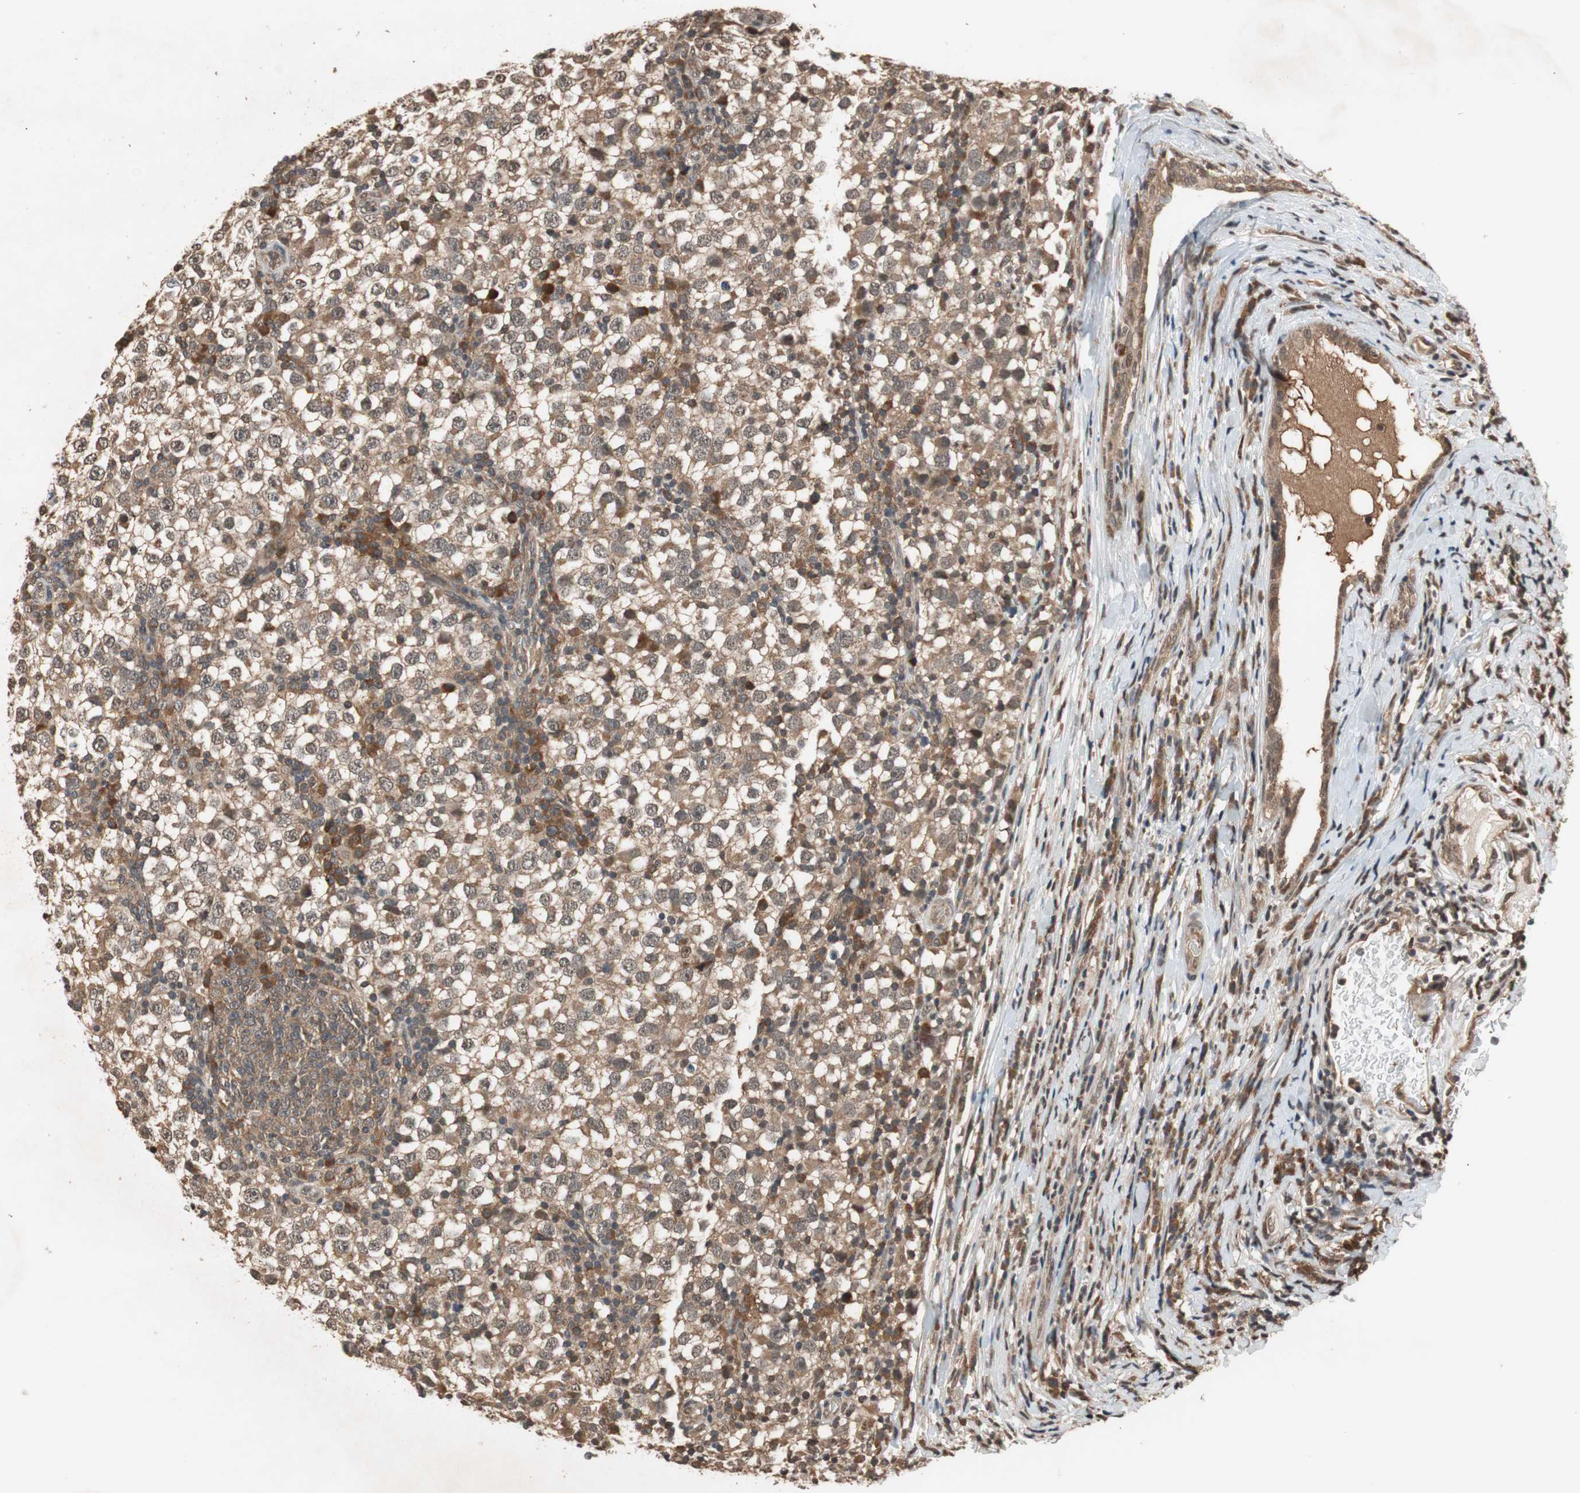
{"staining": {"intensity": "moderate", "quantity": ">75%", "location": "cytoplasmic/membranous"}, "tissue": "testis cancer", "cell_type": "Tumor cells", "image_type": "cancer", "snomed": [{"axis": "morphology", "description": "Seminoma, NOS"}, {"axis": "topography", "description": "Testis"}], "caption": "Moderate cytoplasmic/membranous protein positivity is appreciated in approximately >75% of tumor cells in testis cancer (seminoma).", "gene": "TMEM230", "patient": {"sex": "male", "age": 65}}